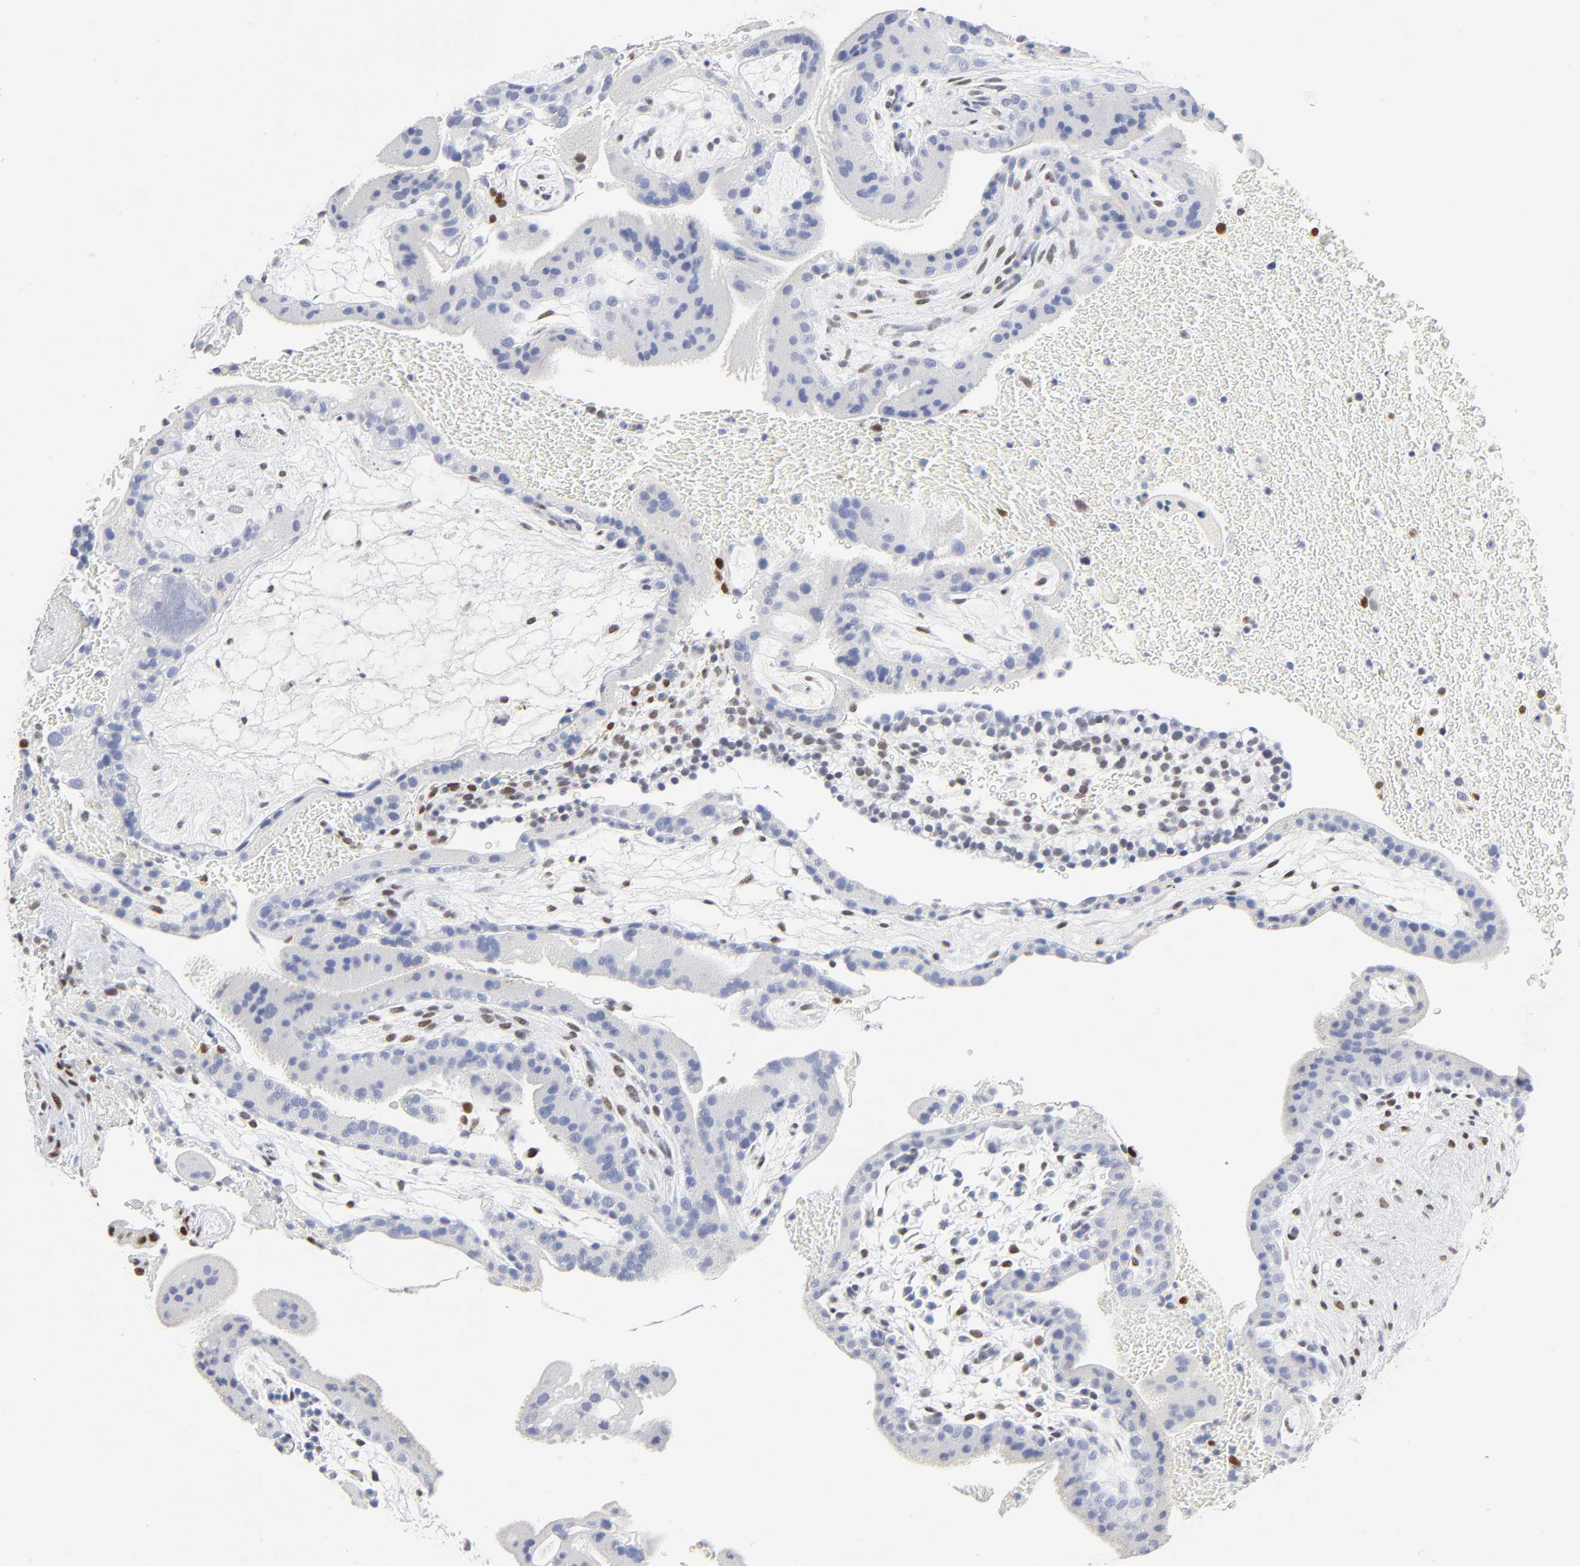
{"staining": {"intensity": "negative", "quantity": "none", "location": "none"}, "tissue": "placenta", "cell_type": "Trophoblastic cells", "image_type": "normal", "snomed": [{"axis": "morphology", "description": "Normal tissue, NOS"}, {"axis": "topography", "description": "Placenta"}], "caption": "Micrograph shows no protein staining in trophoblastic cells of unremarkable placenta.", "gene": "NFIC", "patient": {"sex": "female", "age": 19}}